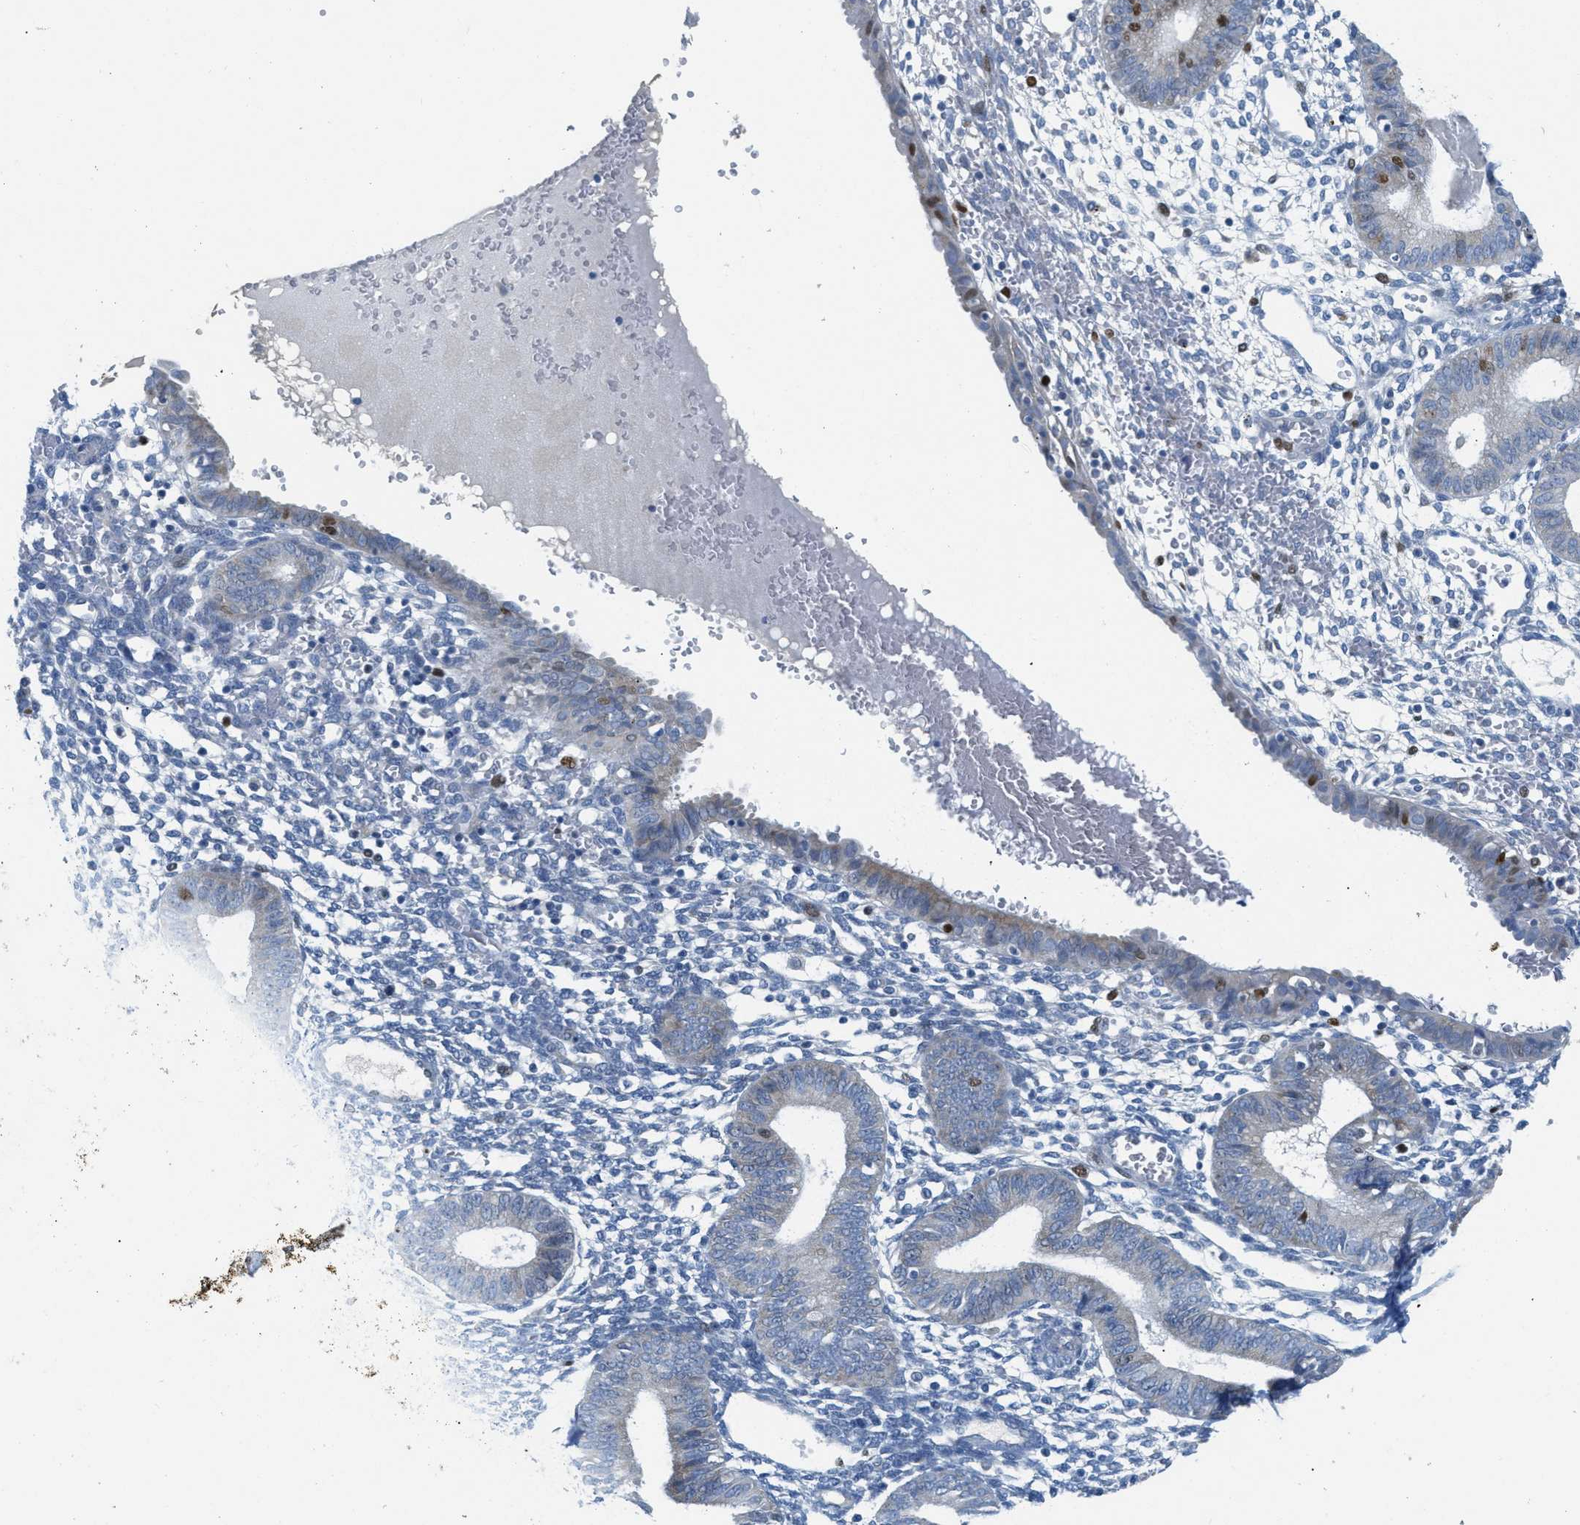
{"staining": {"intensity": "negative", "quantity": "none", "location": "none"}, "tissue": "endometrium", "cell_type": "Cells in endometrial stroma", "image_type": "normal", "snomed": [{"axis": "morphology", "description": "Normal tissue, NOS"}, {"axis": "topography", "description": "Endometrium"}], "caption": "An image of human endometrium is negative for staining in cells in endometrial stroma. (DAB immunohistochemistry (IHC) visualized using brightfield microscopy, high magnification).", "gene": "ORC6", "patient": {"sex": "female", "age": 61}}